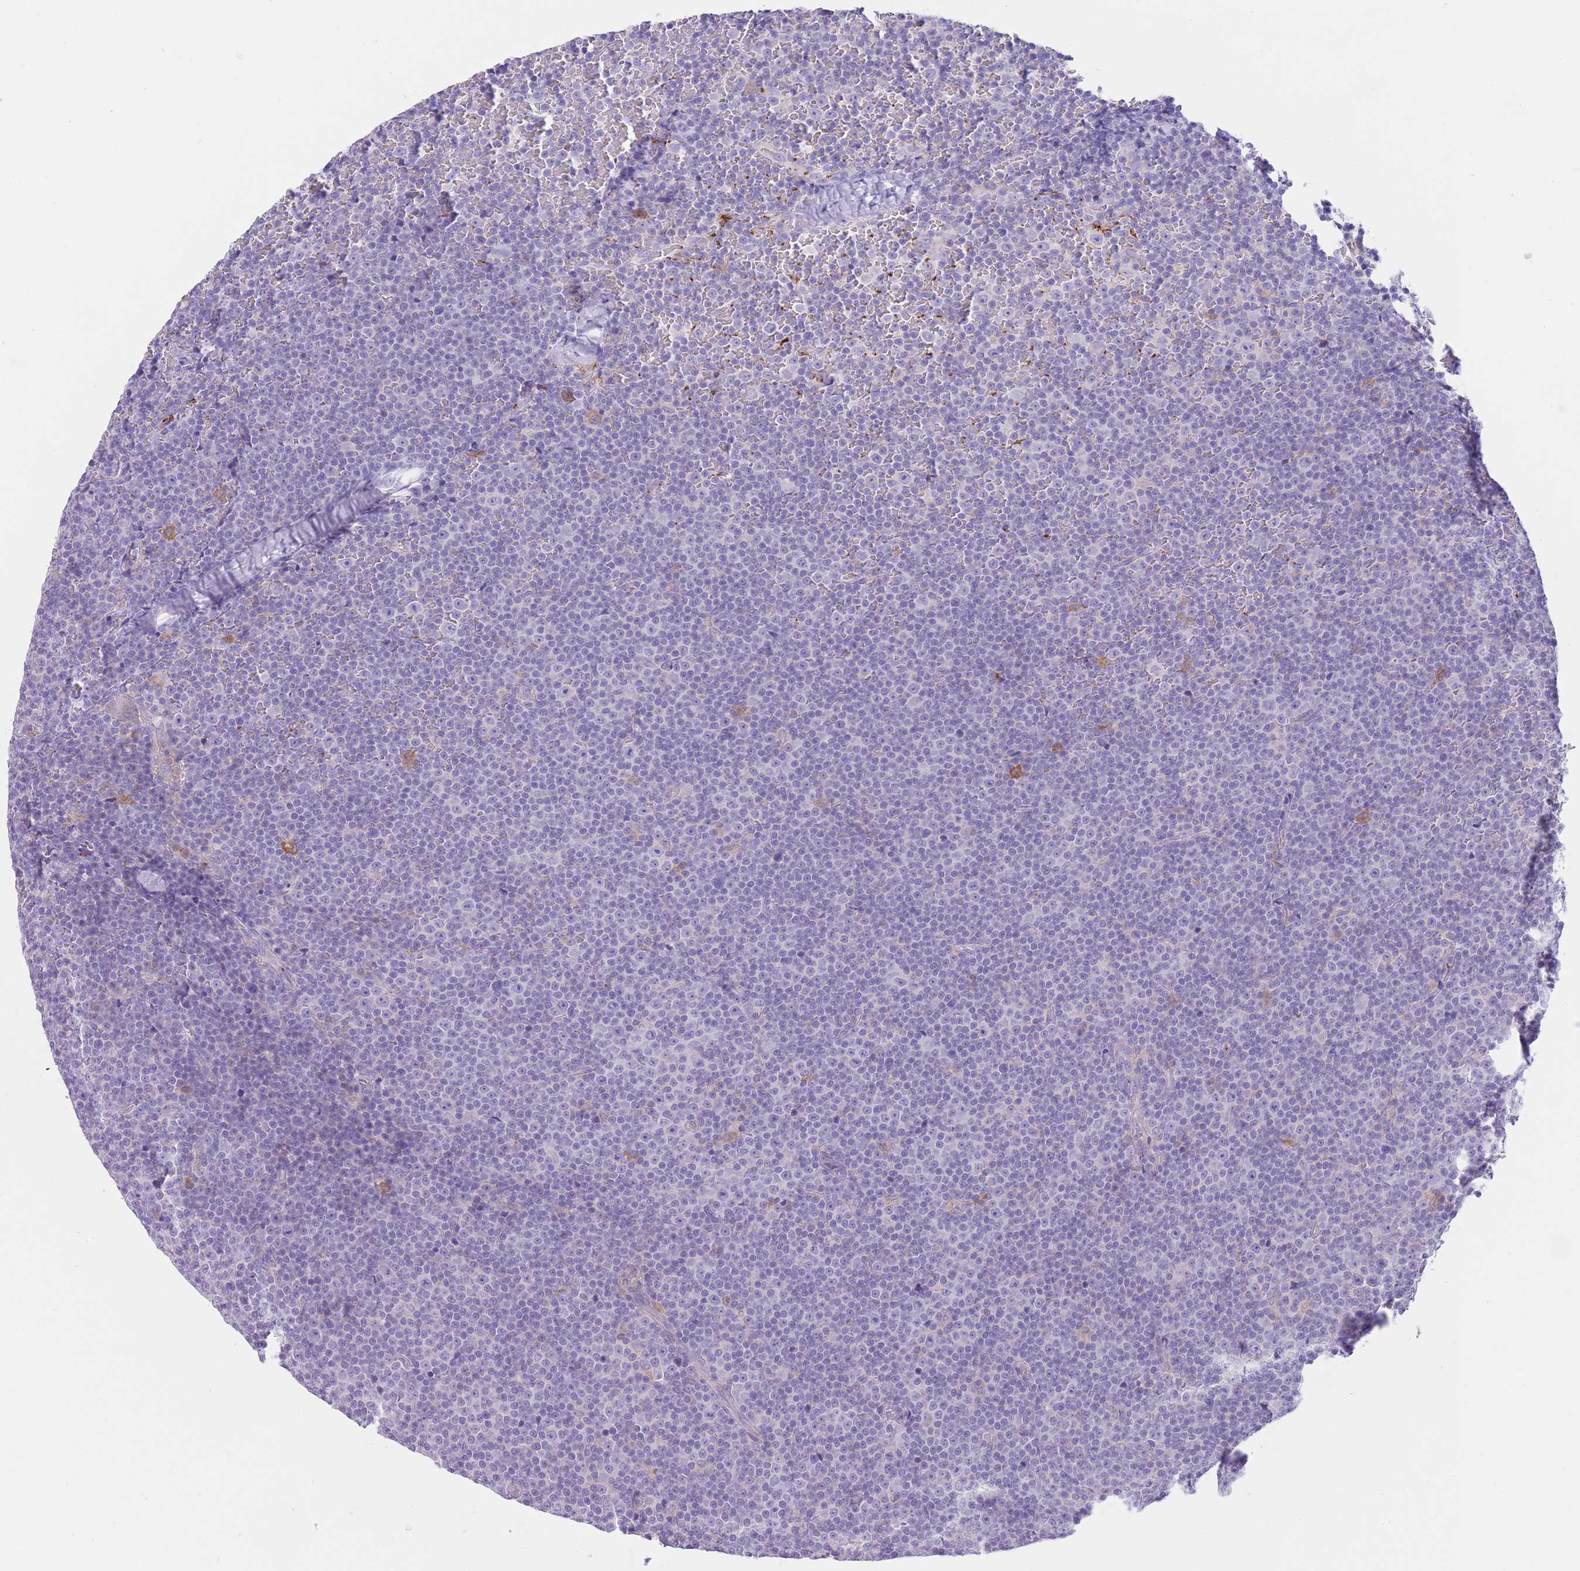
{"staining": {"intensity": "negative", "quantity": "none", "location": "none"}, "tissue": "lymphoma", "cell_type": "Tumor cells", "image_type": "cancer", "snomed": [{"axis": "morphology", "description": "Malignant lymphoma, non-Hodgkin's type, Low grade"}, {"axis": "topography", "description": "Lymph node"}], "caption": "Human lymphoma stained for a protein using IHC displays no positivity in tumor cells.", "gene": "LDB3", "patient": {"sex": "female", "age": 67}}